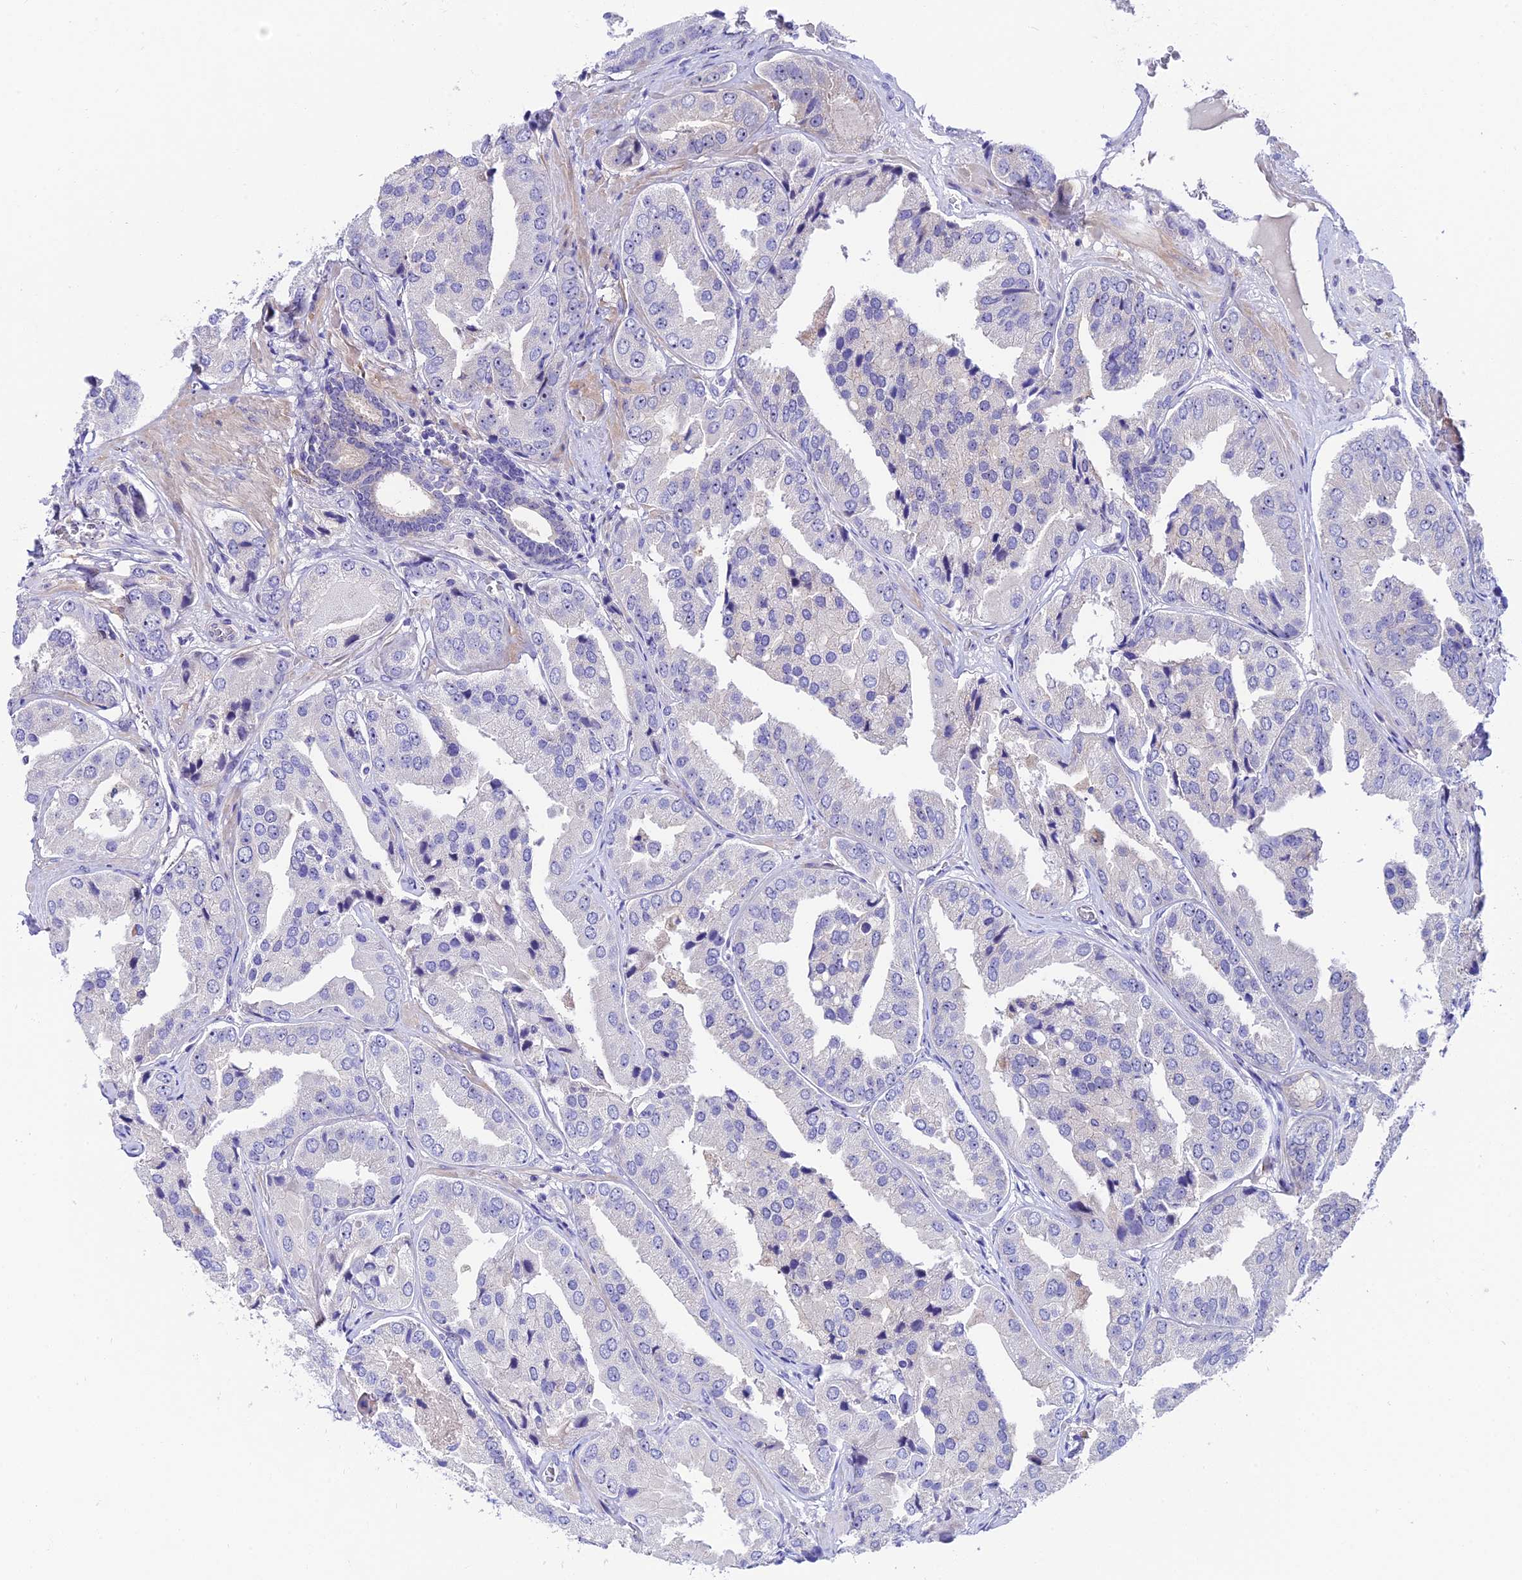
{"staining": {"intensity": "negative", "quantity": "none", "location": "none"}, "tissue": "prostate cancer", "cell_type": "Tumor cells", "image_type": "cancer", "snomed": [{"axis": "morphology", "description": "Adenocarcinoma, High grade"}, {"axis": "topography", "description": "Prostate"}], "caption": "IHC of prostate adenocarcinoma (high-grade) reveals no expression in tumor cells.", "gene": "DUSP29", "patient": {"sex": "male", "age": 63}}